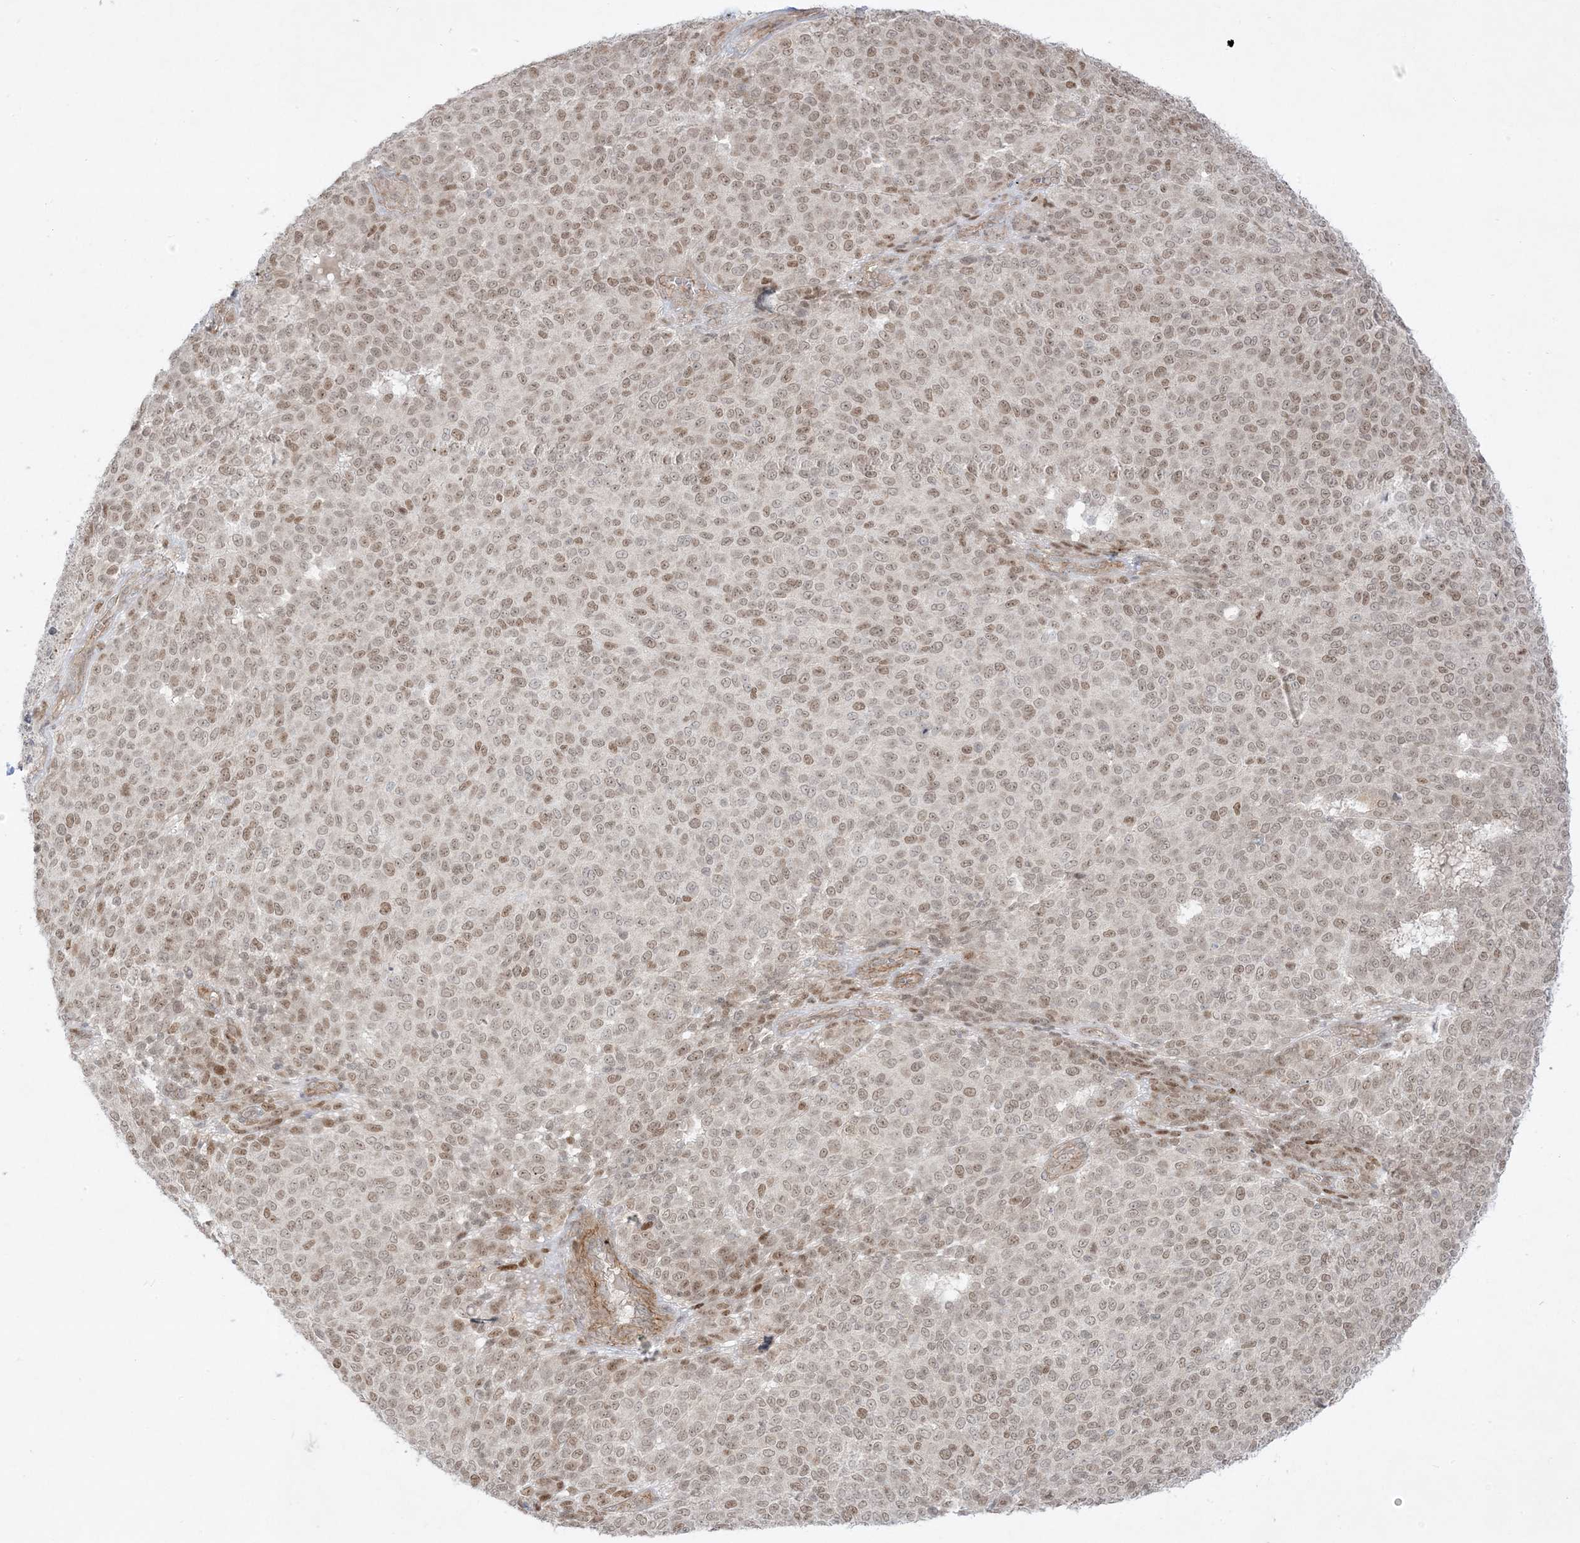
{"staining": {"intensity": "moderate", "quantity": ">75%", "location": "nuclear"}, "tissue": "melanoma", "cell_type": "Tumor cells", "image_type": "cancer", "snomed": [{"axis": "morphology", "description": "Malignant melanoma, NOS"}, {"axis": "topography", "description": "Skin"}], "caption": "Tumor cells display medium levels of moderate nuclear expression in about >75% of cells in melanoma. The staining was performed using DAB, with brown indicating positive protein expression. Nuclei are stained blue with hematoxylin.", "gene": "PTK6", "patient": {"sex": "male", "age": 49}}